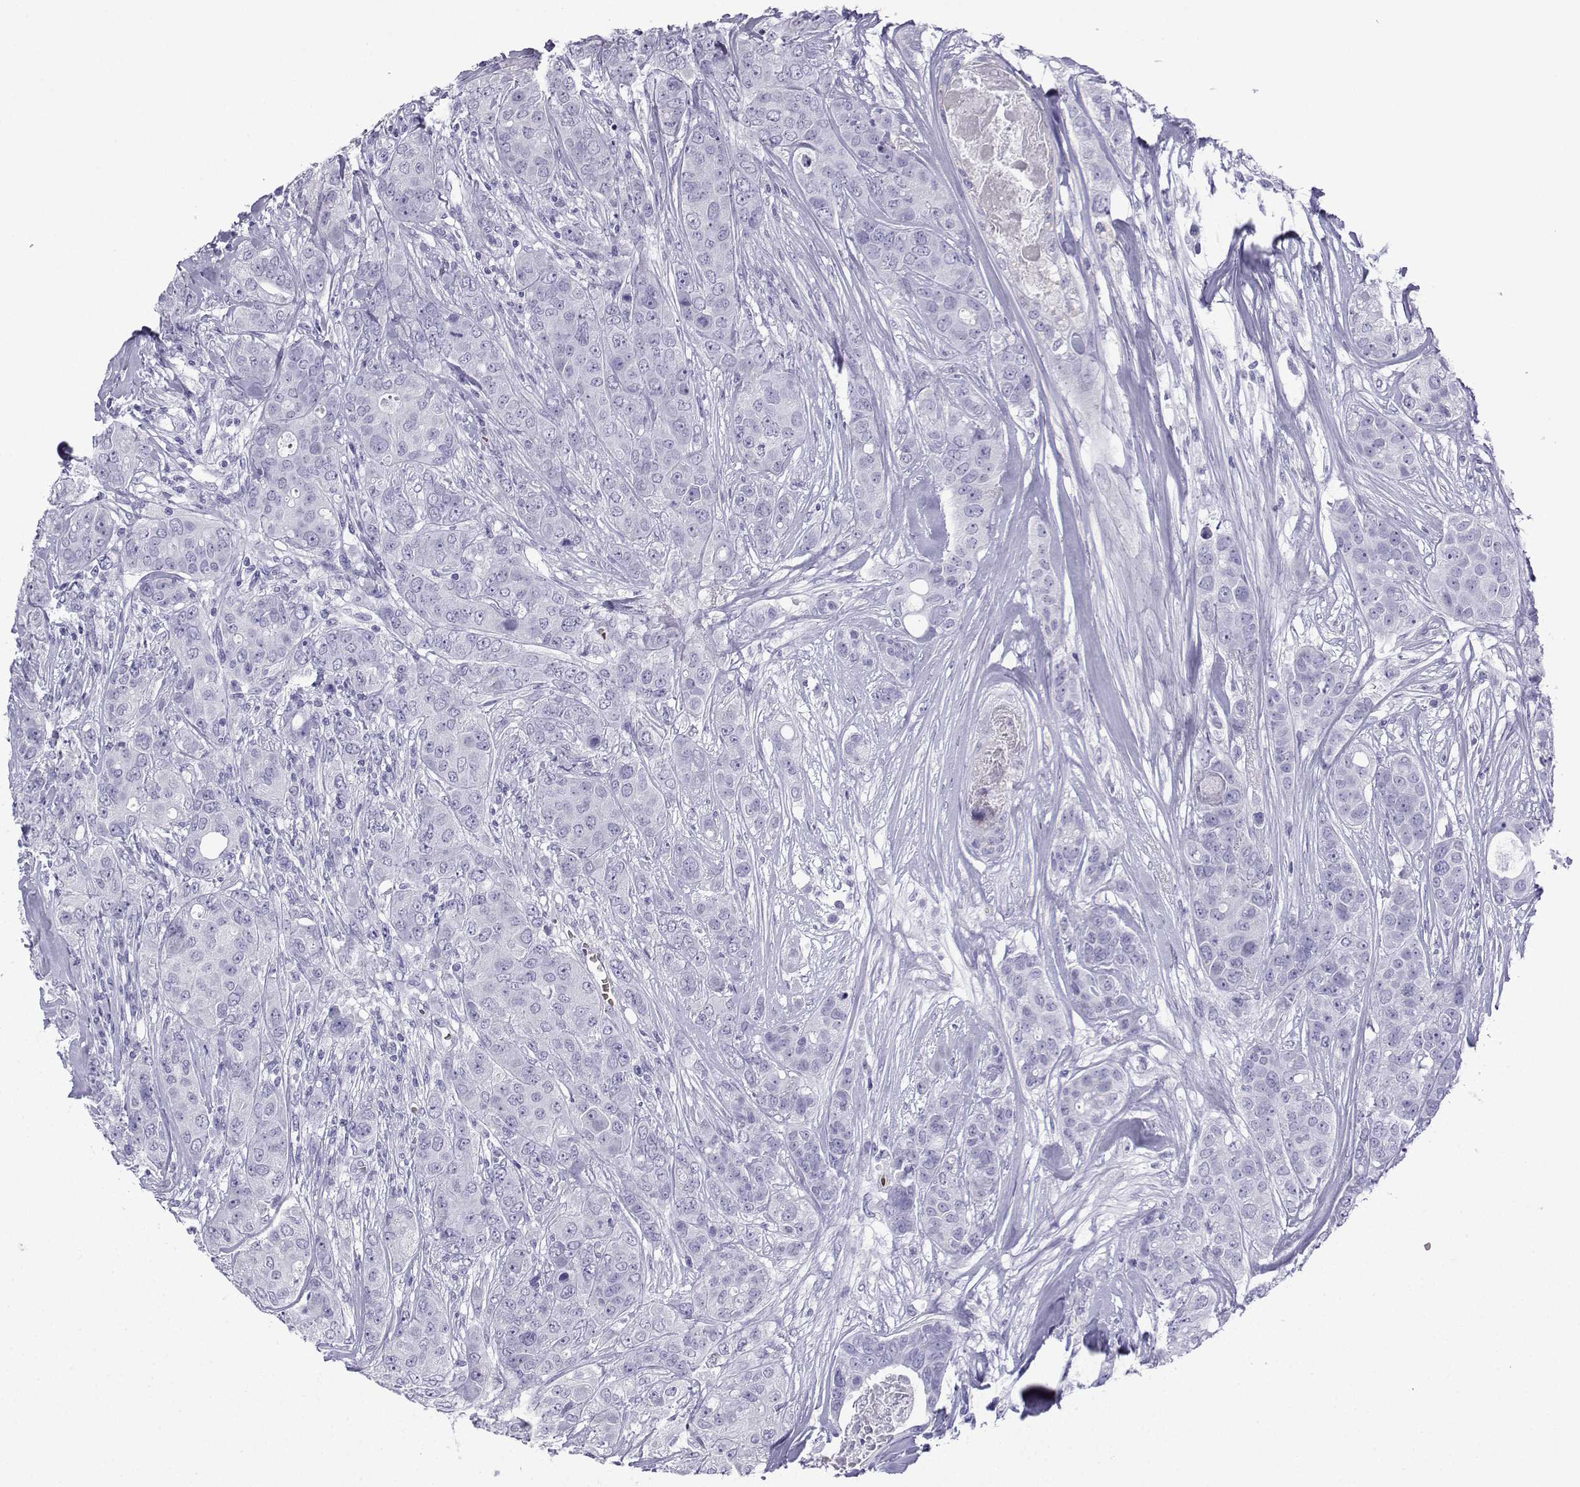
{"staining": {"intensity": "negative", "quantity": "none", "location": "none"}, "tissue": "breast cancer", "cell_type": "Tumor cells", "image_type": "cancer", "snomed": [{"axis": "morphology", "description": "Duct carcinoma"}, {"axis": "topography", "description": "Breast"}], "caption": "This is a image of immunohistochemistry staining of breast cancer (intraductal carcinoma), which shows no expression in tumor cells.", "gene": "TRIM46", "patient": {"sex": "female", "age": 43}}